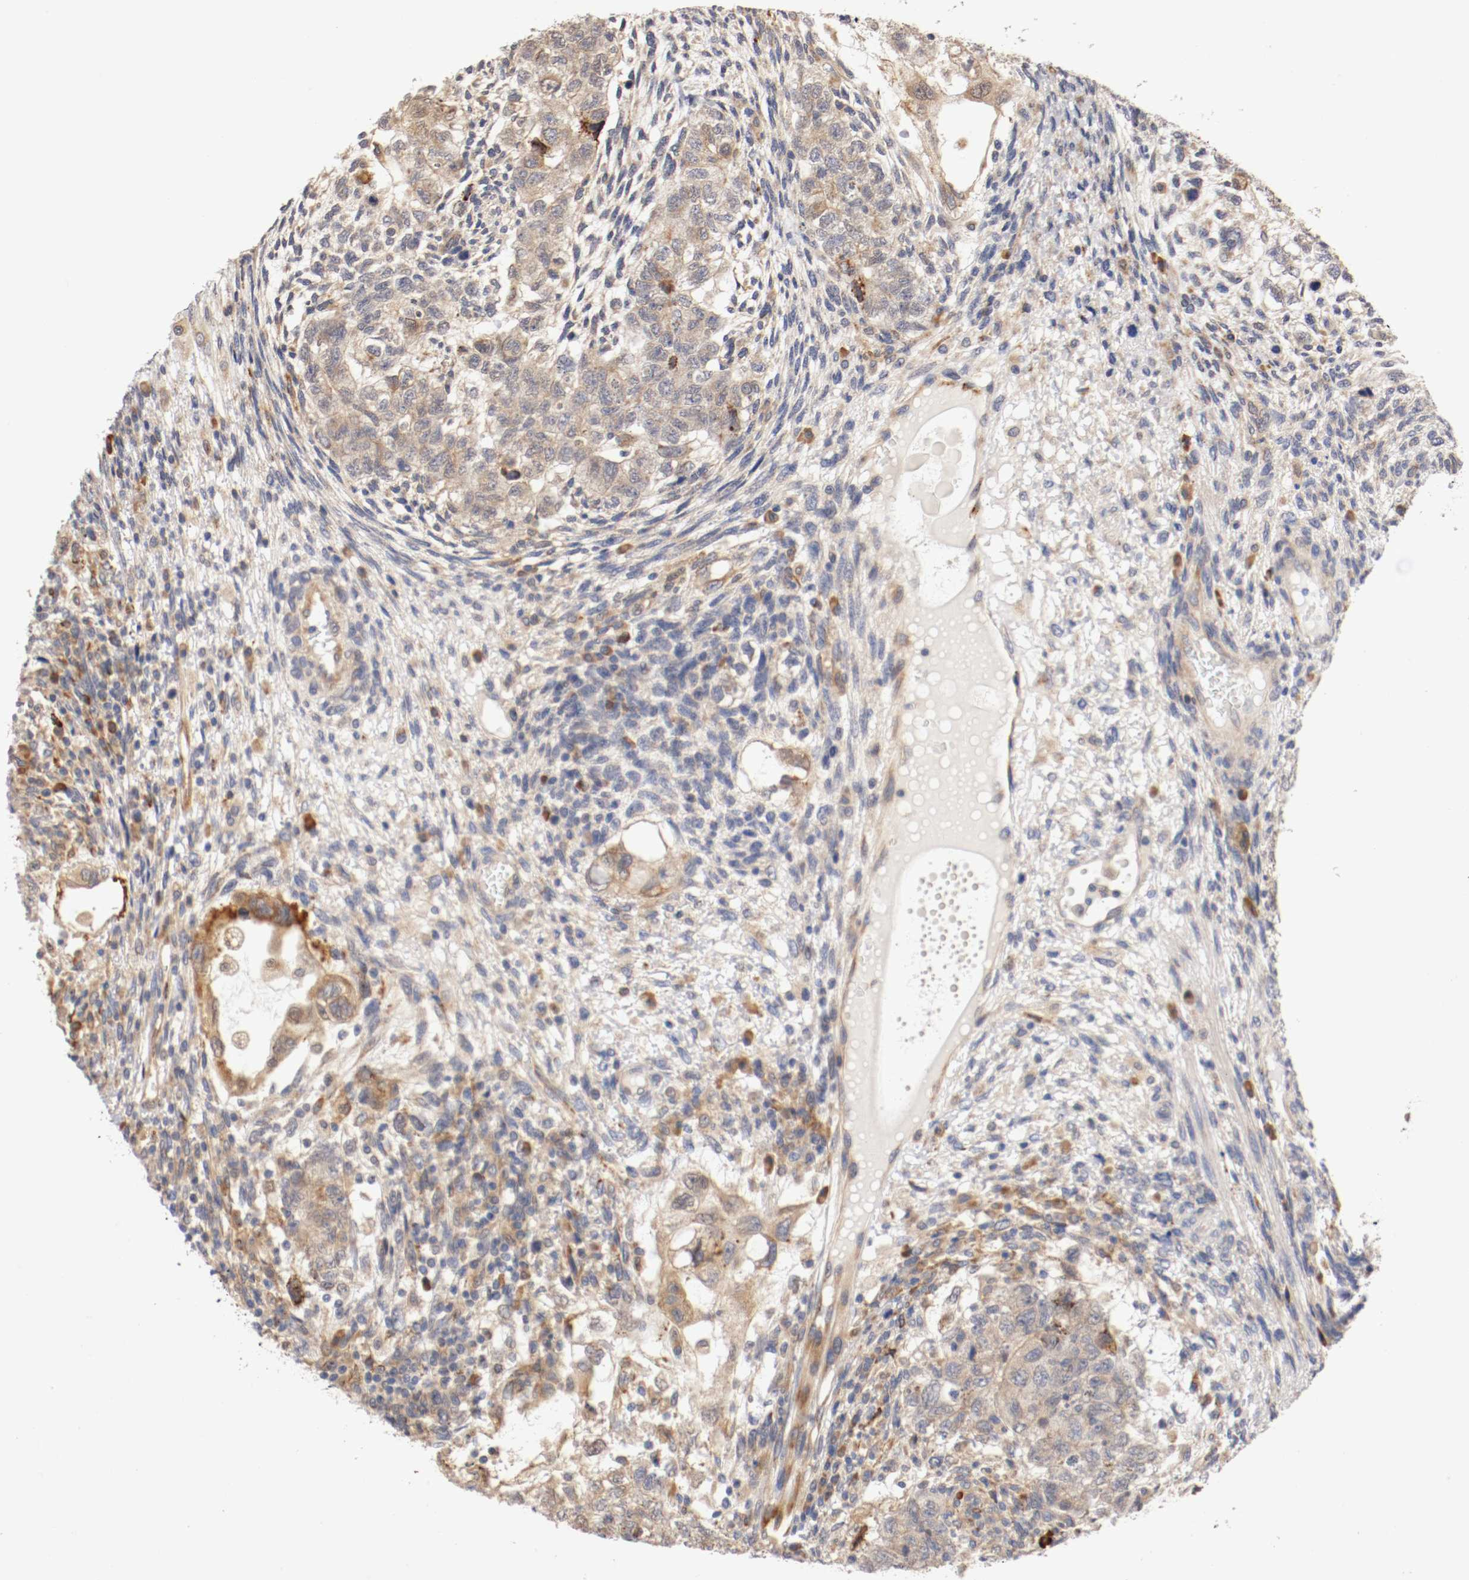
{"staining": {"intensity": "weak", "quantity": ">75%", "location": "cytoplasmic/membranous"}, "tissue": "testis cancer", "cell_type": "Tumor cells", "image_type": "cancer", "snomed": [{"axis": "morphology", "description": "Normal tissue, NOS"}, {"axis": "morphology", "description": "Carcinoma, Embryonal, NOS"}, {"axis": "topography", "description": "Testis"}], "caption": "The immunohistochemical stain labels weak cytoplasmic/membranous positivity in tumor cells of embryonal carcinoma (testis) tissue. The staining was performed using DAB (3,3'-diaminobenzidine), with brown indicating positive protein expression. Nuclei are stained blue with hematoxylin.", "gene": "TNFSF13", "patient": {"sex": "male", "age": 36}}